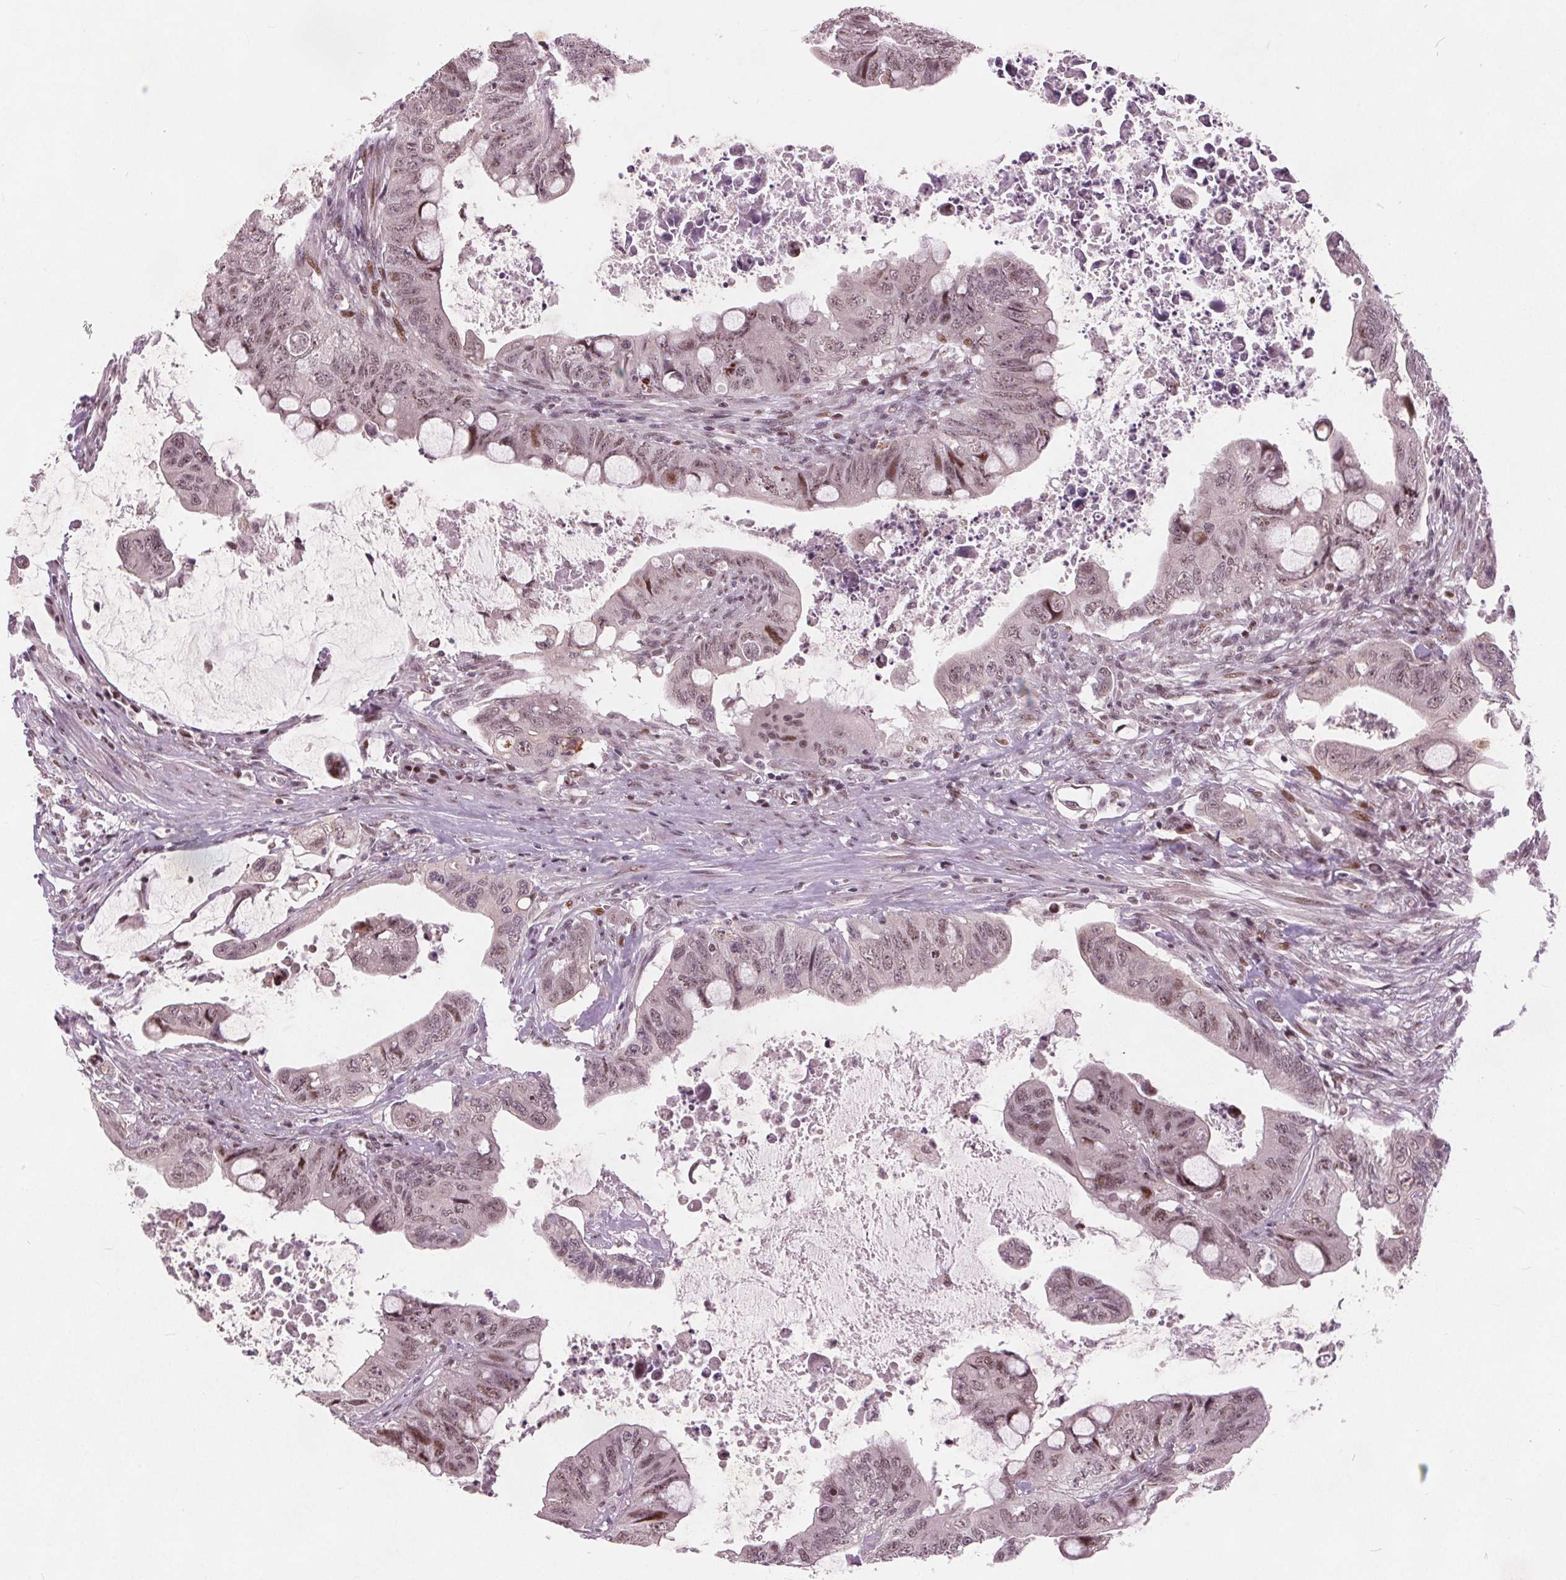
{"staining": {"intensity": "weak", "quantity": ">75%", "location": "nuclear"}, "tissue": "colorectal cancer", "cell_type": "Tumor cells", "image_type": "cancer", "snomed": [{"axis": "morphology", "description": "Adenocarcinoma, NOS"}, {"axis": "topography", "description": "Colon"}], "caption": "This image demonstrates IHC staining of colorectal cancer (adenocarcinoma), with low weak nuclear expression in approximately >75% of tumor cells.", "gene": "TTC34", "patient": {"sex": "male", "age": 57}}